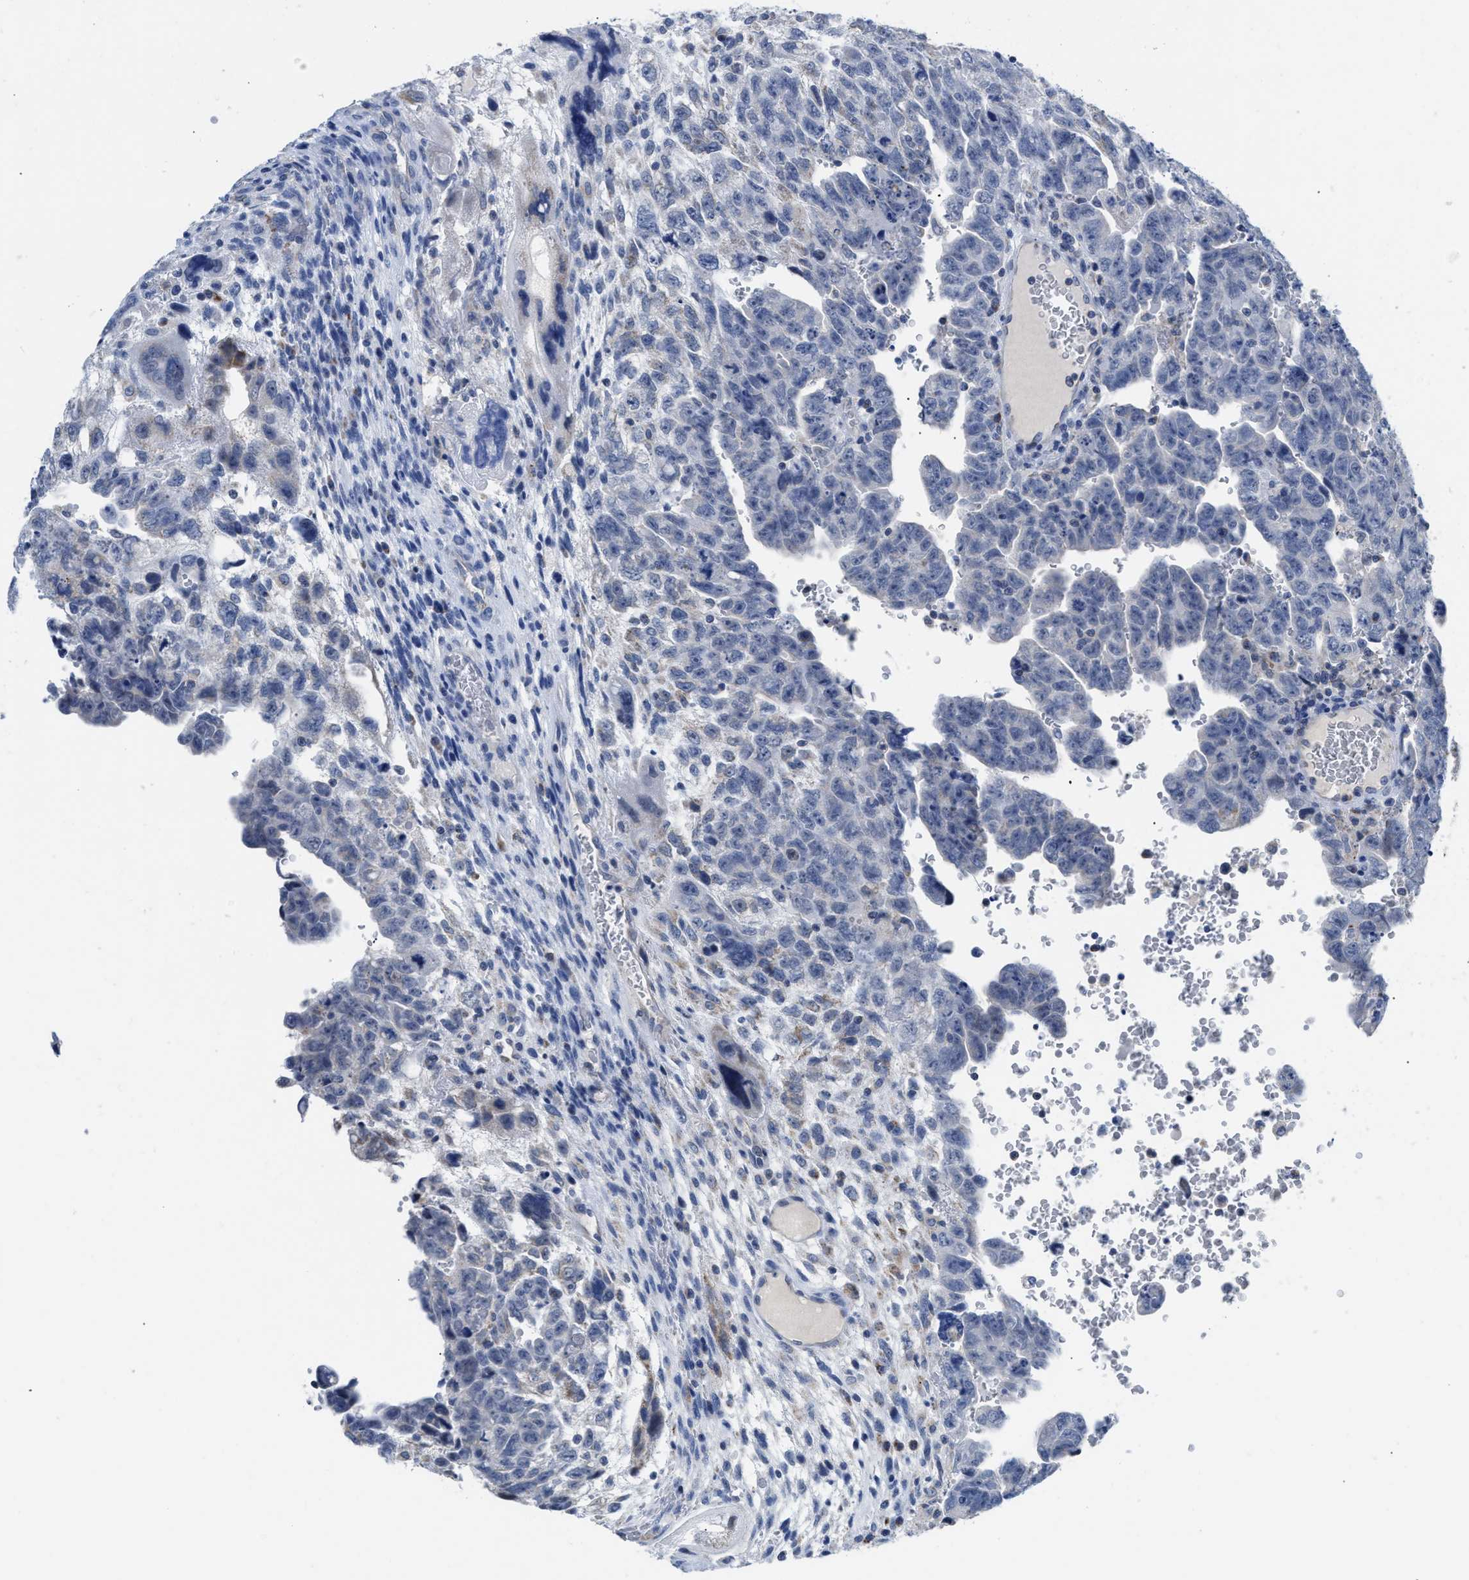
{"staining": {"intensity": "negative", "quantity": "none", "location": "none"}, "tissue": "testis cancer", "cell_type": "Tumor cells", "image_type": "cancer", "snomed": [{"axis": "morphology", "description": "Carcinoma, Embryonal, NOS"}, {"axis": "topography", "description": "Testis"}], "caption": "Immunohistochemistry of human embryonal carcinoma (testis) demonstrates no staining in tumor cells.", "gene": "ETFA", "patient": {"sex": "male", "age": 28}}